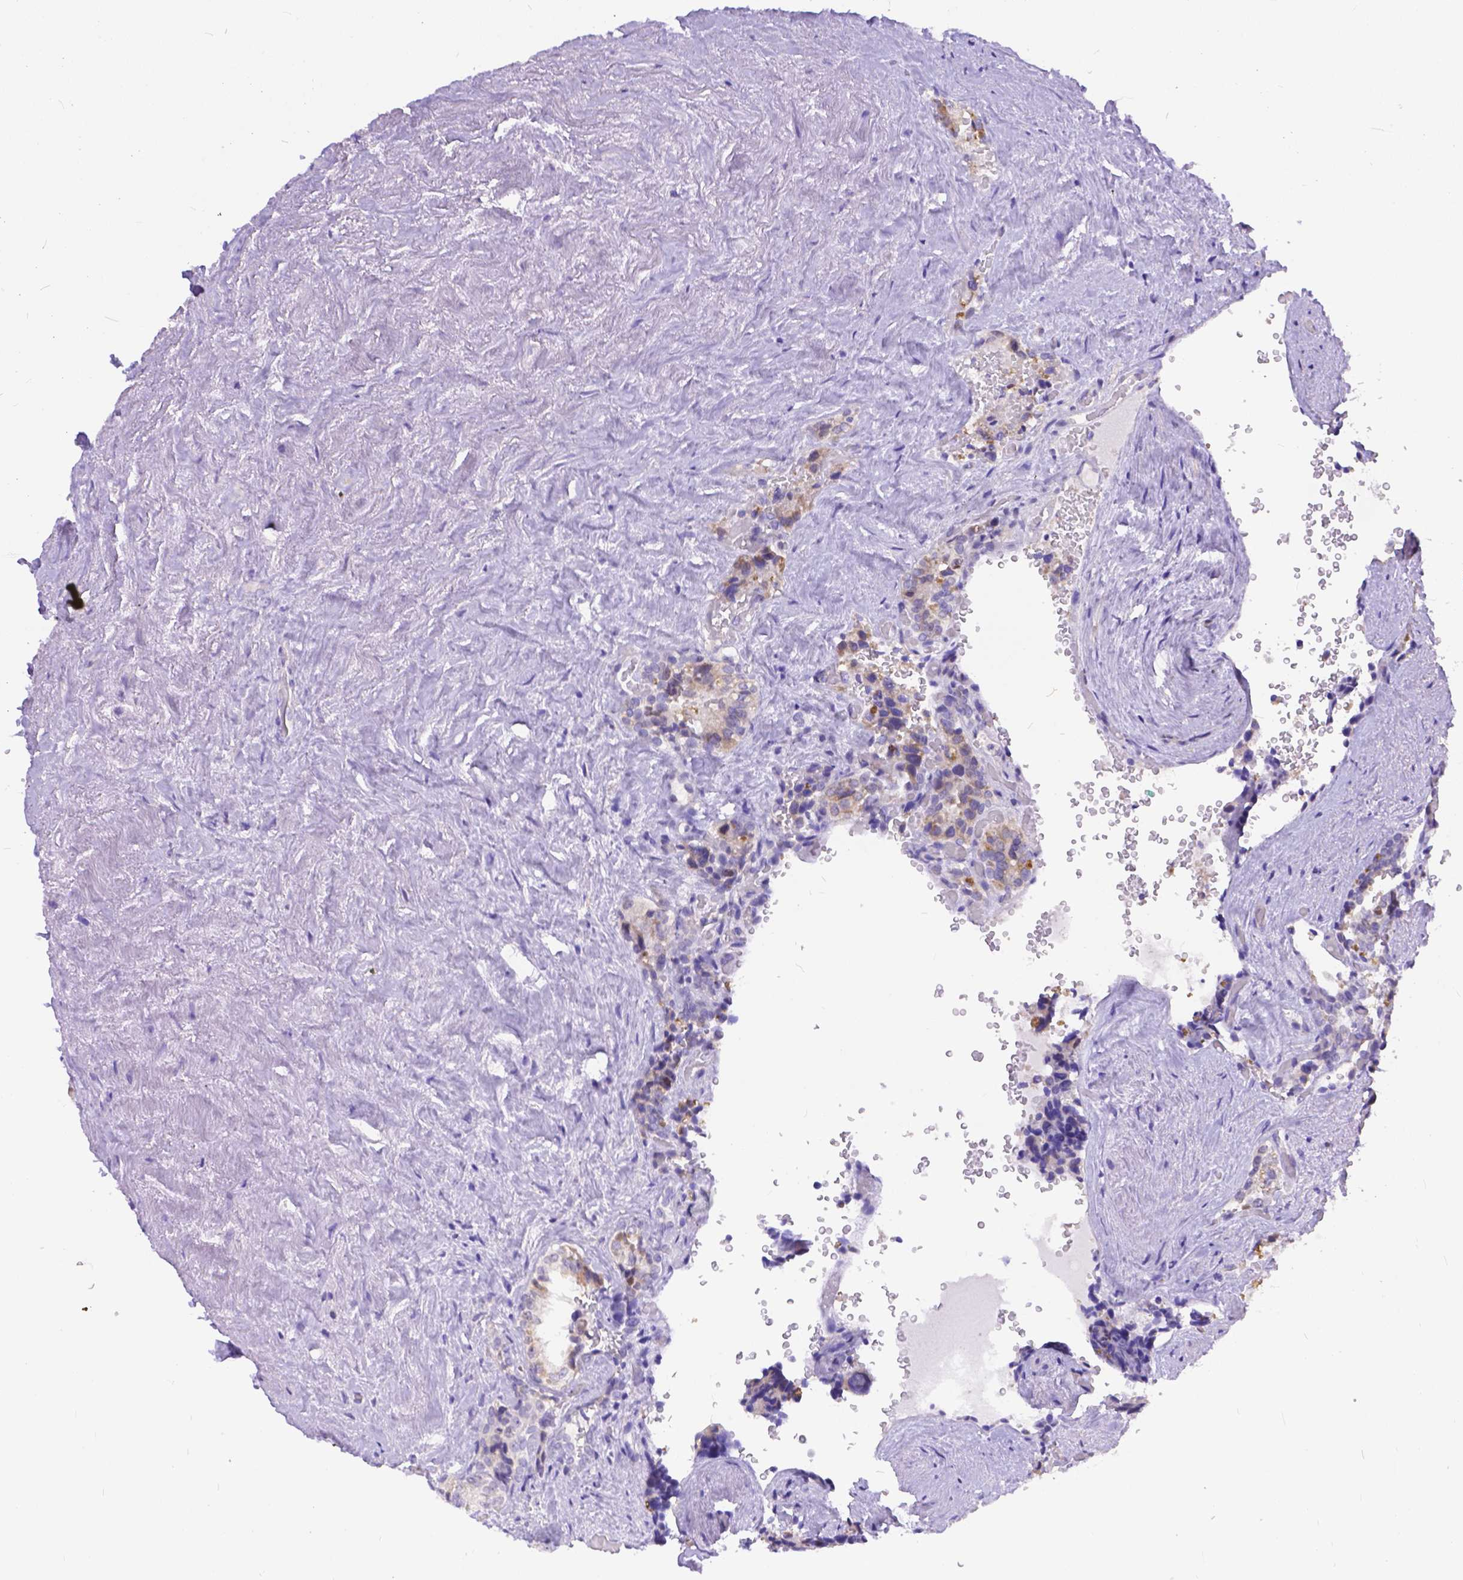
{"staining": {"intensity": "negative", "quantity": "none", "location": "none"}, "tissue": "seminal vesicle", "cell_type": "Glandular cells", "image_type": "normal", "snomed": [{"axis": "morphology", "description": "Normal tissue, NOS"}, {"axis": "topography", "description": "Seminal veicle"}], "caption": "IHC image of benign seminal vesicle stained for a protein (brown), which shows no expression in glandular cells.", "gene": "DLEC1", "patient": {"sex": "male", "age": 69}}